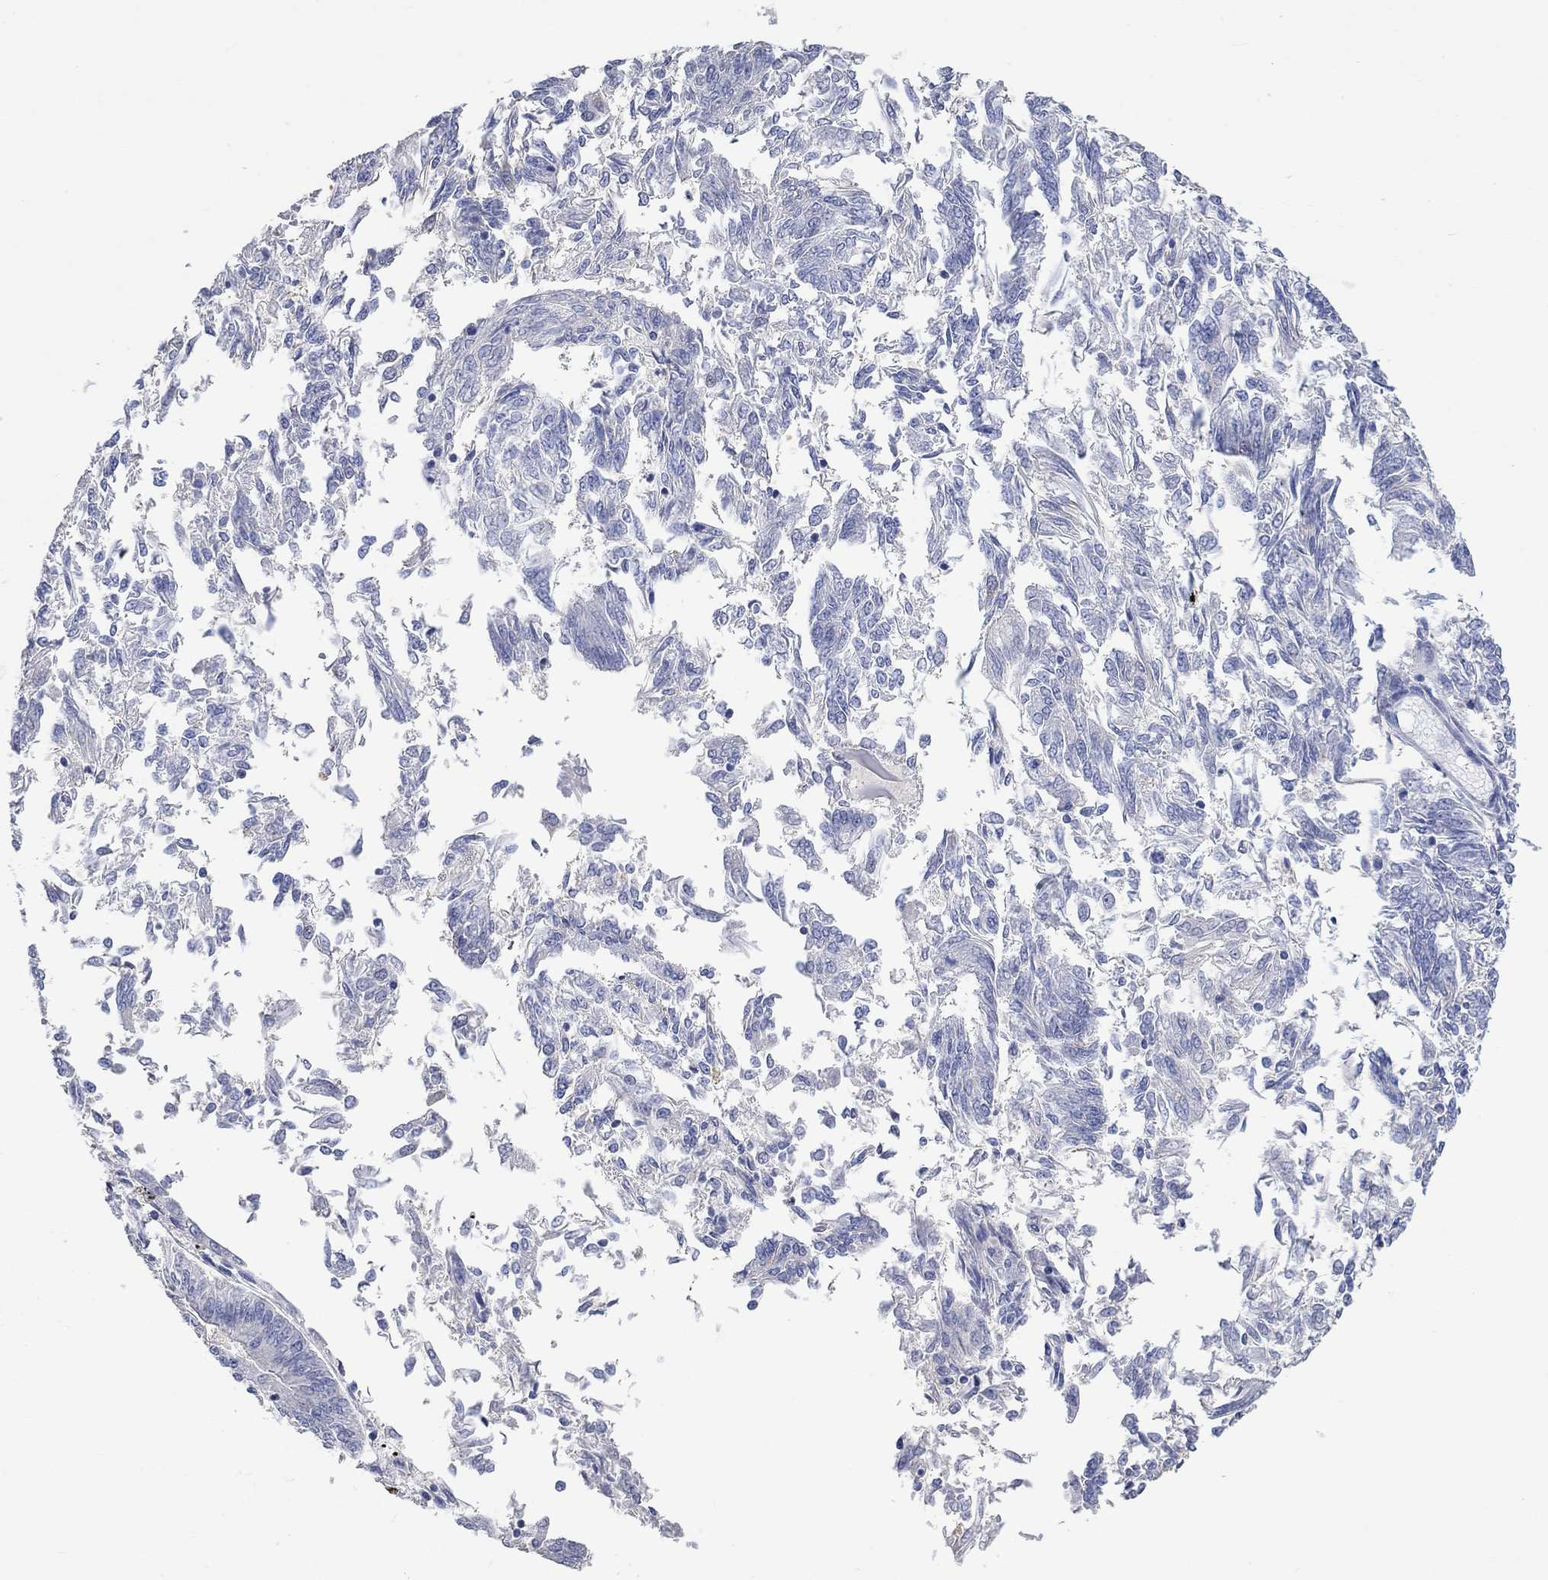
{"staining": {"intensity": "negative", "quantity": "none", "location": "none"}, "tissue": "endometrial cancer", "cell_type": "Tumor cells", "image_type": "cancer", "snomed": [{"axis": "morphology", "description": "Adenocarcinoma, NOS"}, {"axis": "topography", "description": "Endometrium"}], "caption": "This photomicrograph is of endometrial cancer (adenocarcinoma) stained with immunohistochemistry to label a protein in brown with the nuclei are counter-stained blue. There is no positivity in tumor cells.", "gene": "PNMA5", "patient": {"sex": "female", "age": 58}}